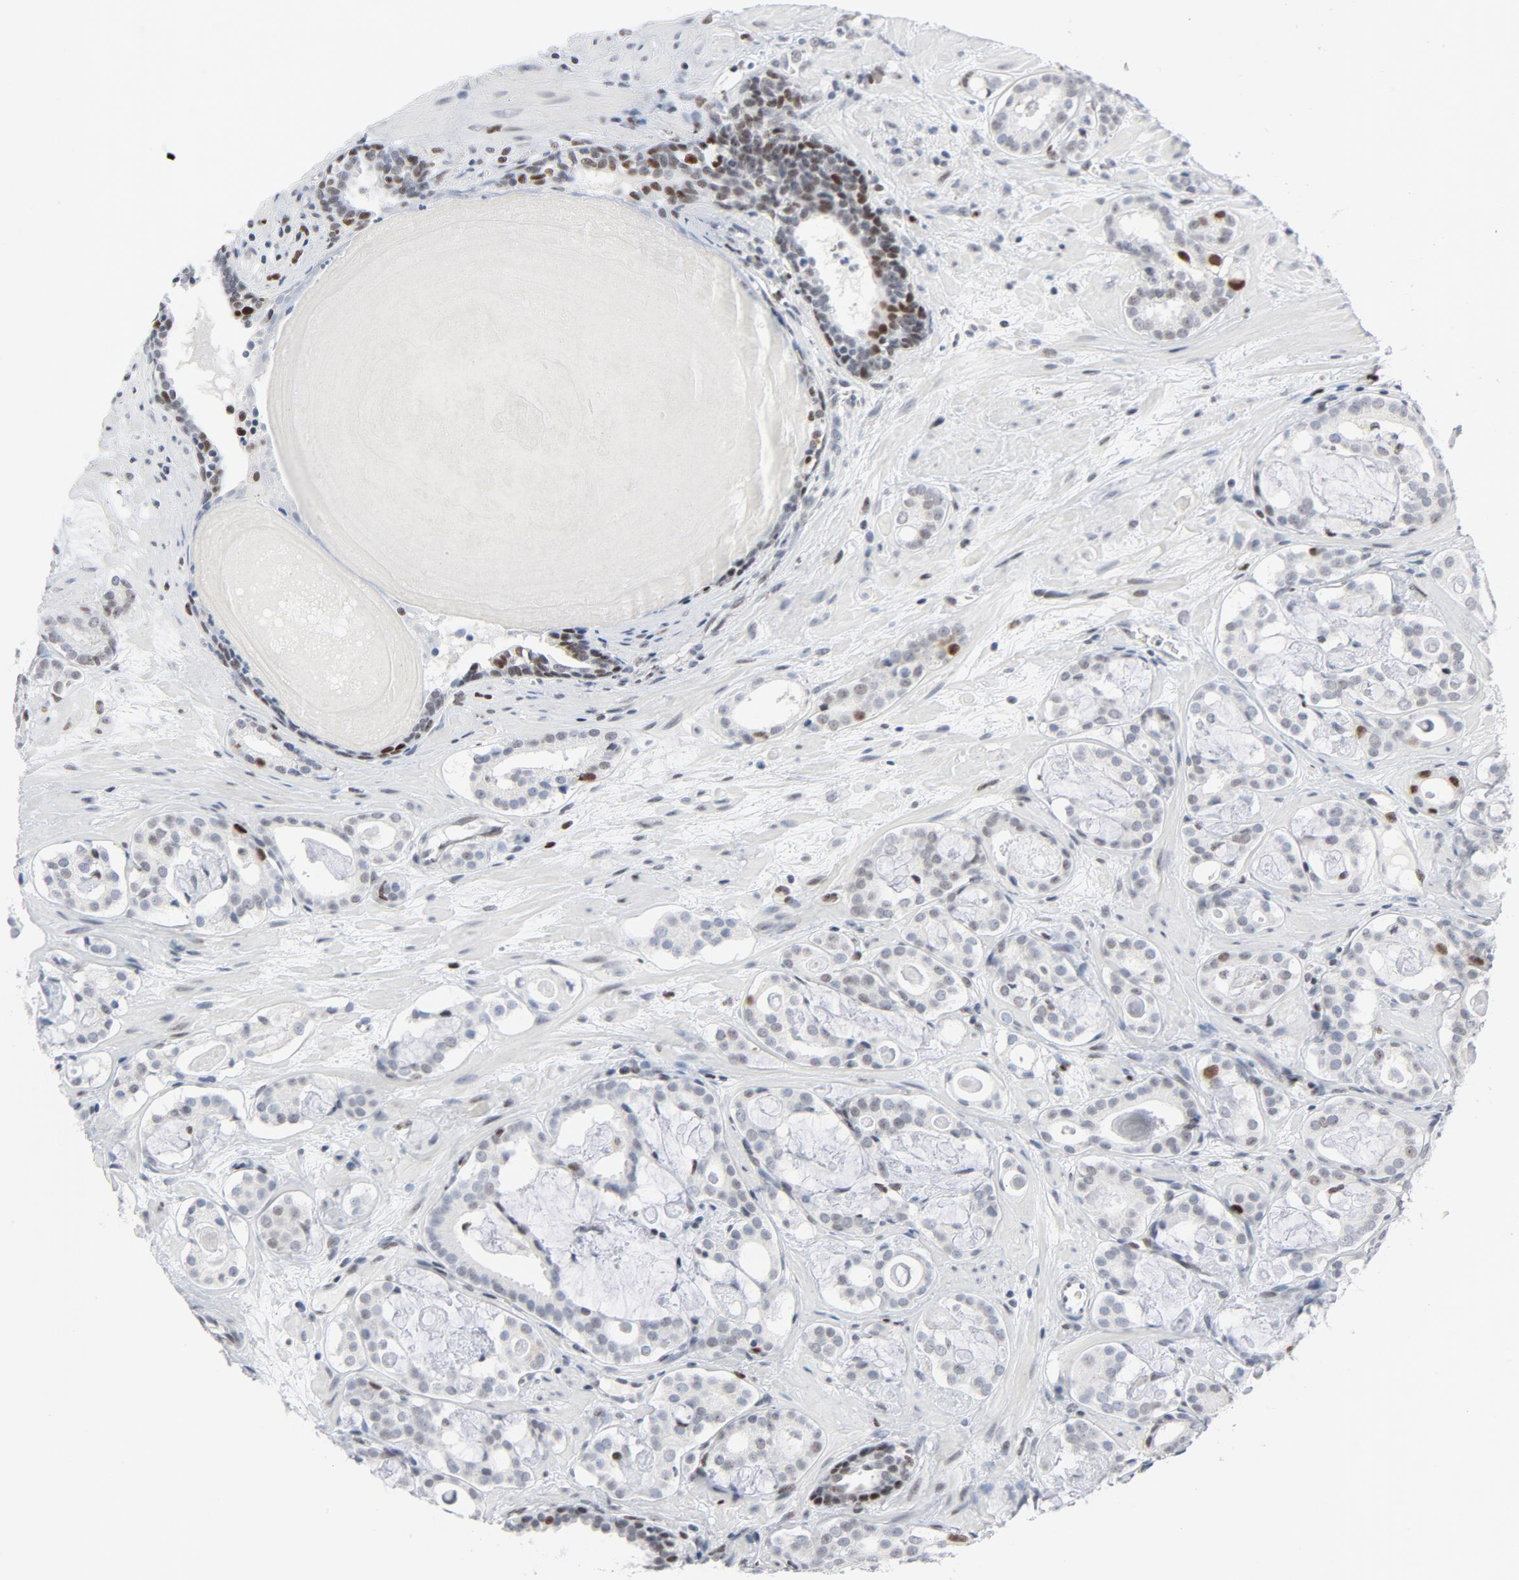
{"staining": {"intensity": "moderate", "quantity": "<25%", "location": "nuclear"}, "tissue": "prostate cancer", "cell_type": "Tumor cells", "image_type": "cancer", "snomed": [{"axis": "morphology", "description": "Adenocarcinoma, Low grade"}, {"axis": "topography", "description": "Prostate"}], "caption": "Immunohistochemical staining of human adenocarcinoma (low-grade) (prostate) exhibits low levels of moderate nuclear protein positivity in approximately <25% of tumor cells.", "gene": "POLD1", "patient": {"sex": "male", "age": 57}}